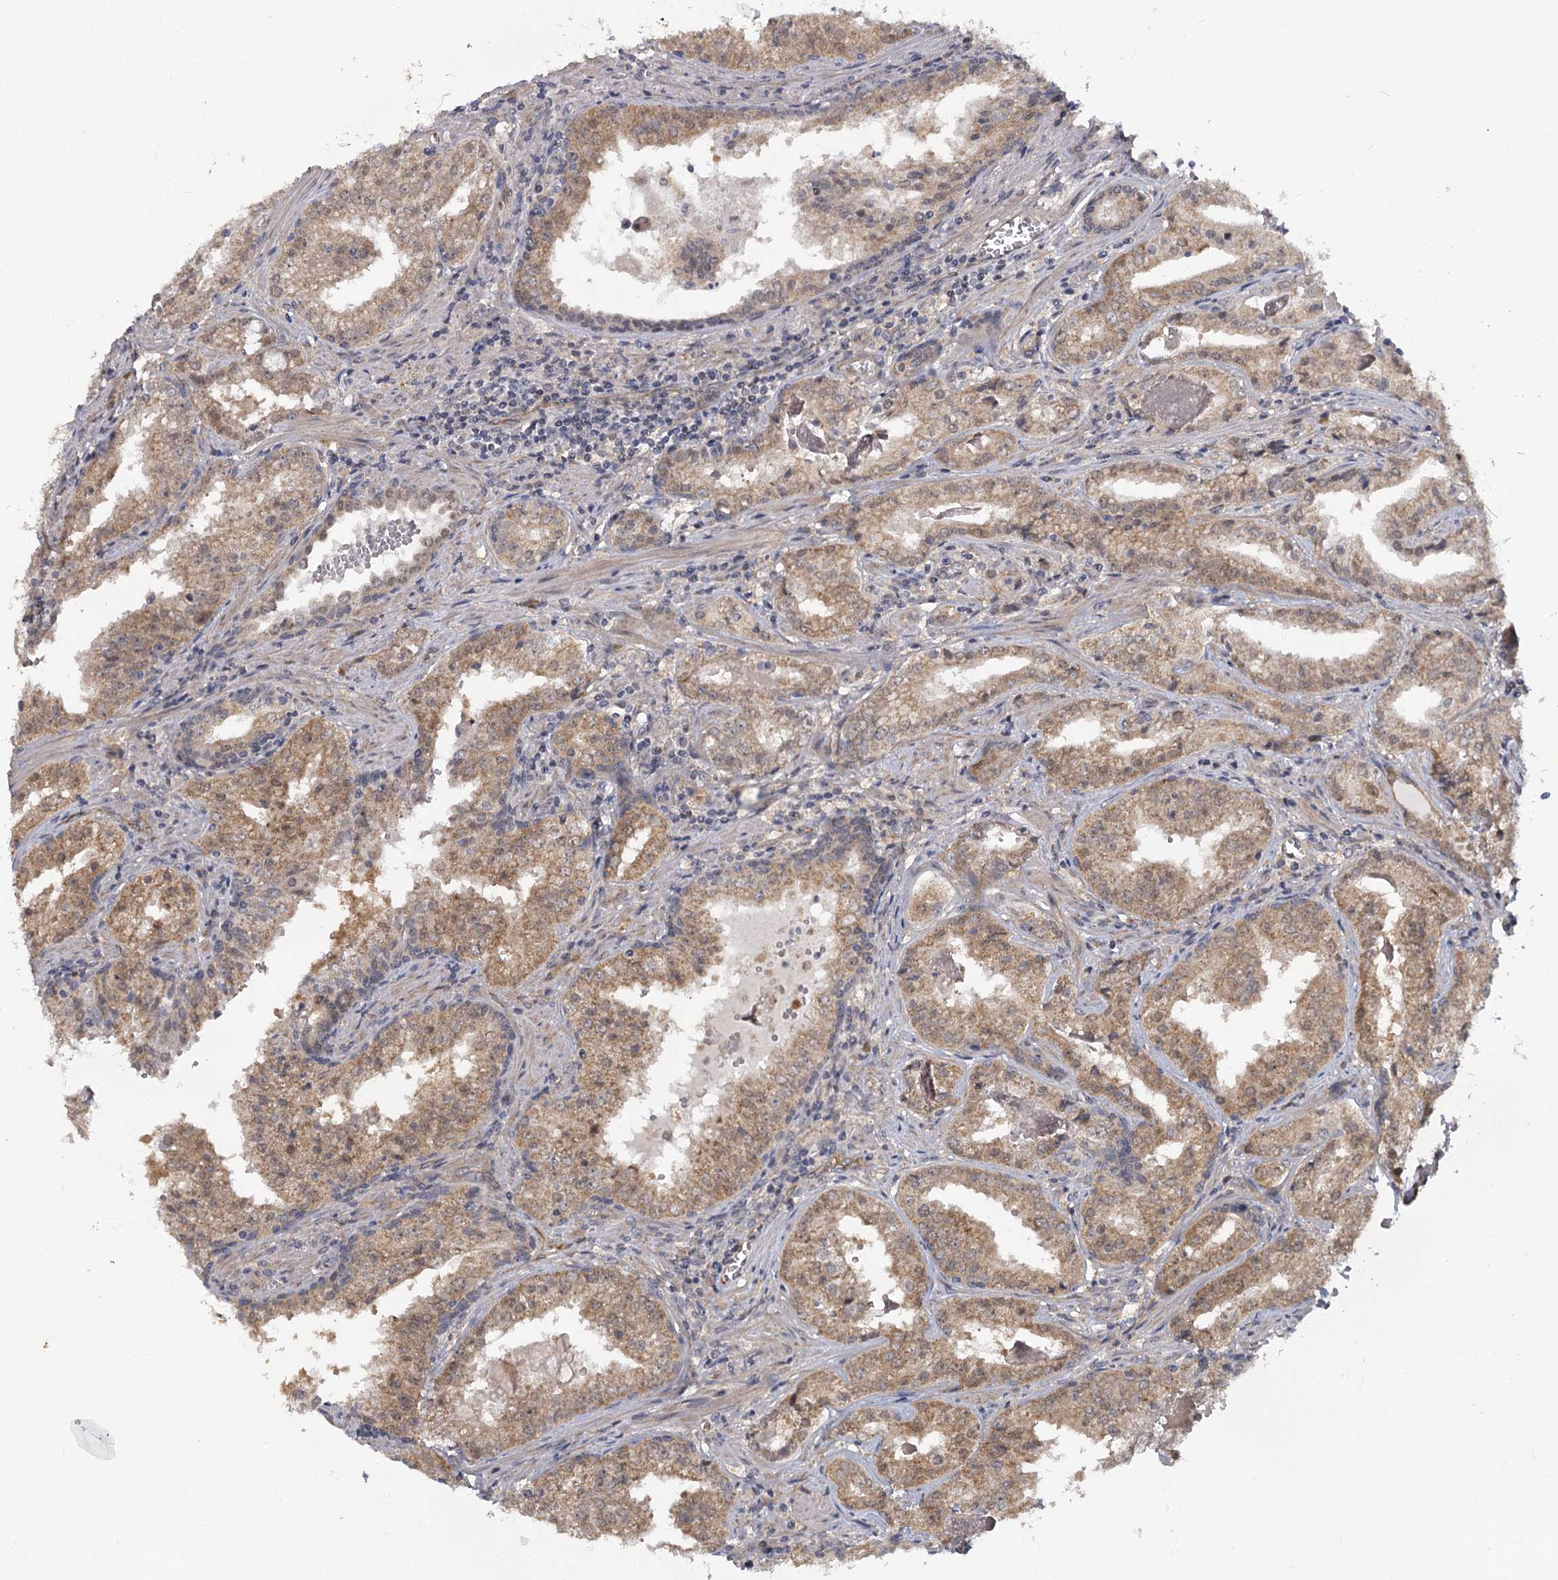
{"staining": {"intensity": "moderate", "quantity": ">75%", "location": "cytoplasmic/membranous"}, "tissue": "prostate cancer", "cell_type": "Tumor cells", "image_type": "cancer", "snomed": [{"axis": "morphology", "description": "Adenocarcinoma, High grade"}, {"axis": "topography", "description": "Prostate"}], "caption": "Immunohistochemistry (DAB (3,3'-diaminobenzidine)) staining of prostate high-grade adenocarcinoma demonstrates moderate cytoplasmic/membranous protein staining in about >75% of tumor cells.", "gene": "TBC1D9B", "patient": {"sex": "male", "age": 68}}